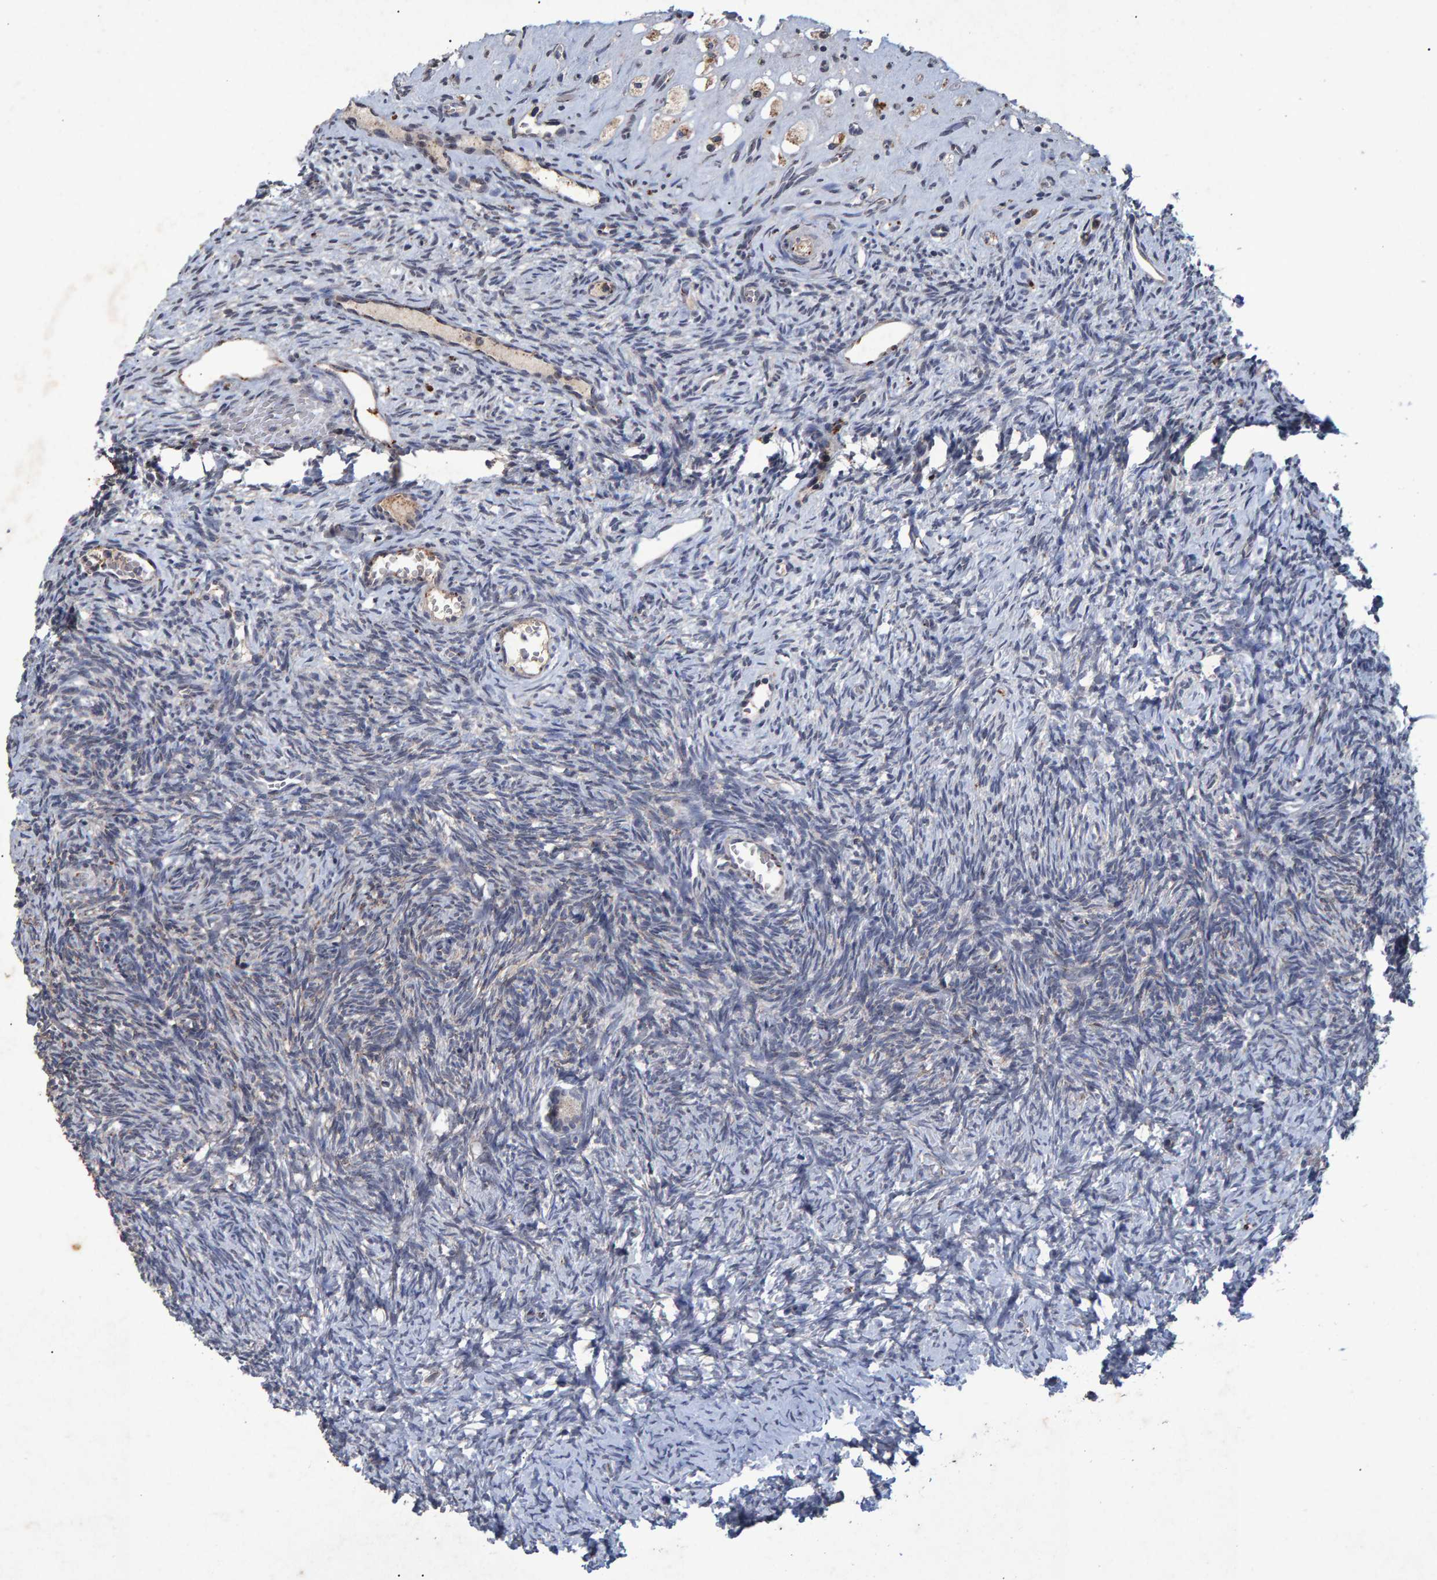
{"staining": {"intensity": "negative", "quantity": "none", "location": "none"}, "tissue": "ovary", "cell_type": "Follicle cells", "image_type": "normal", "snomed": [{"axis": "morphology", "description": "Normal tissue, NOS"}, {"axis": "topography", "description": "Ovary"}], "caption": "This is an immunohistochemistry histopathology image of unremarkable ovary. There is no staining in follicle cells.", "gene": "GALC", "patient": {"sex": "female", "age": 34}}